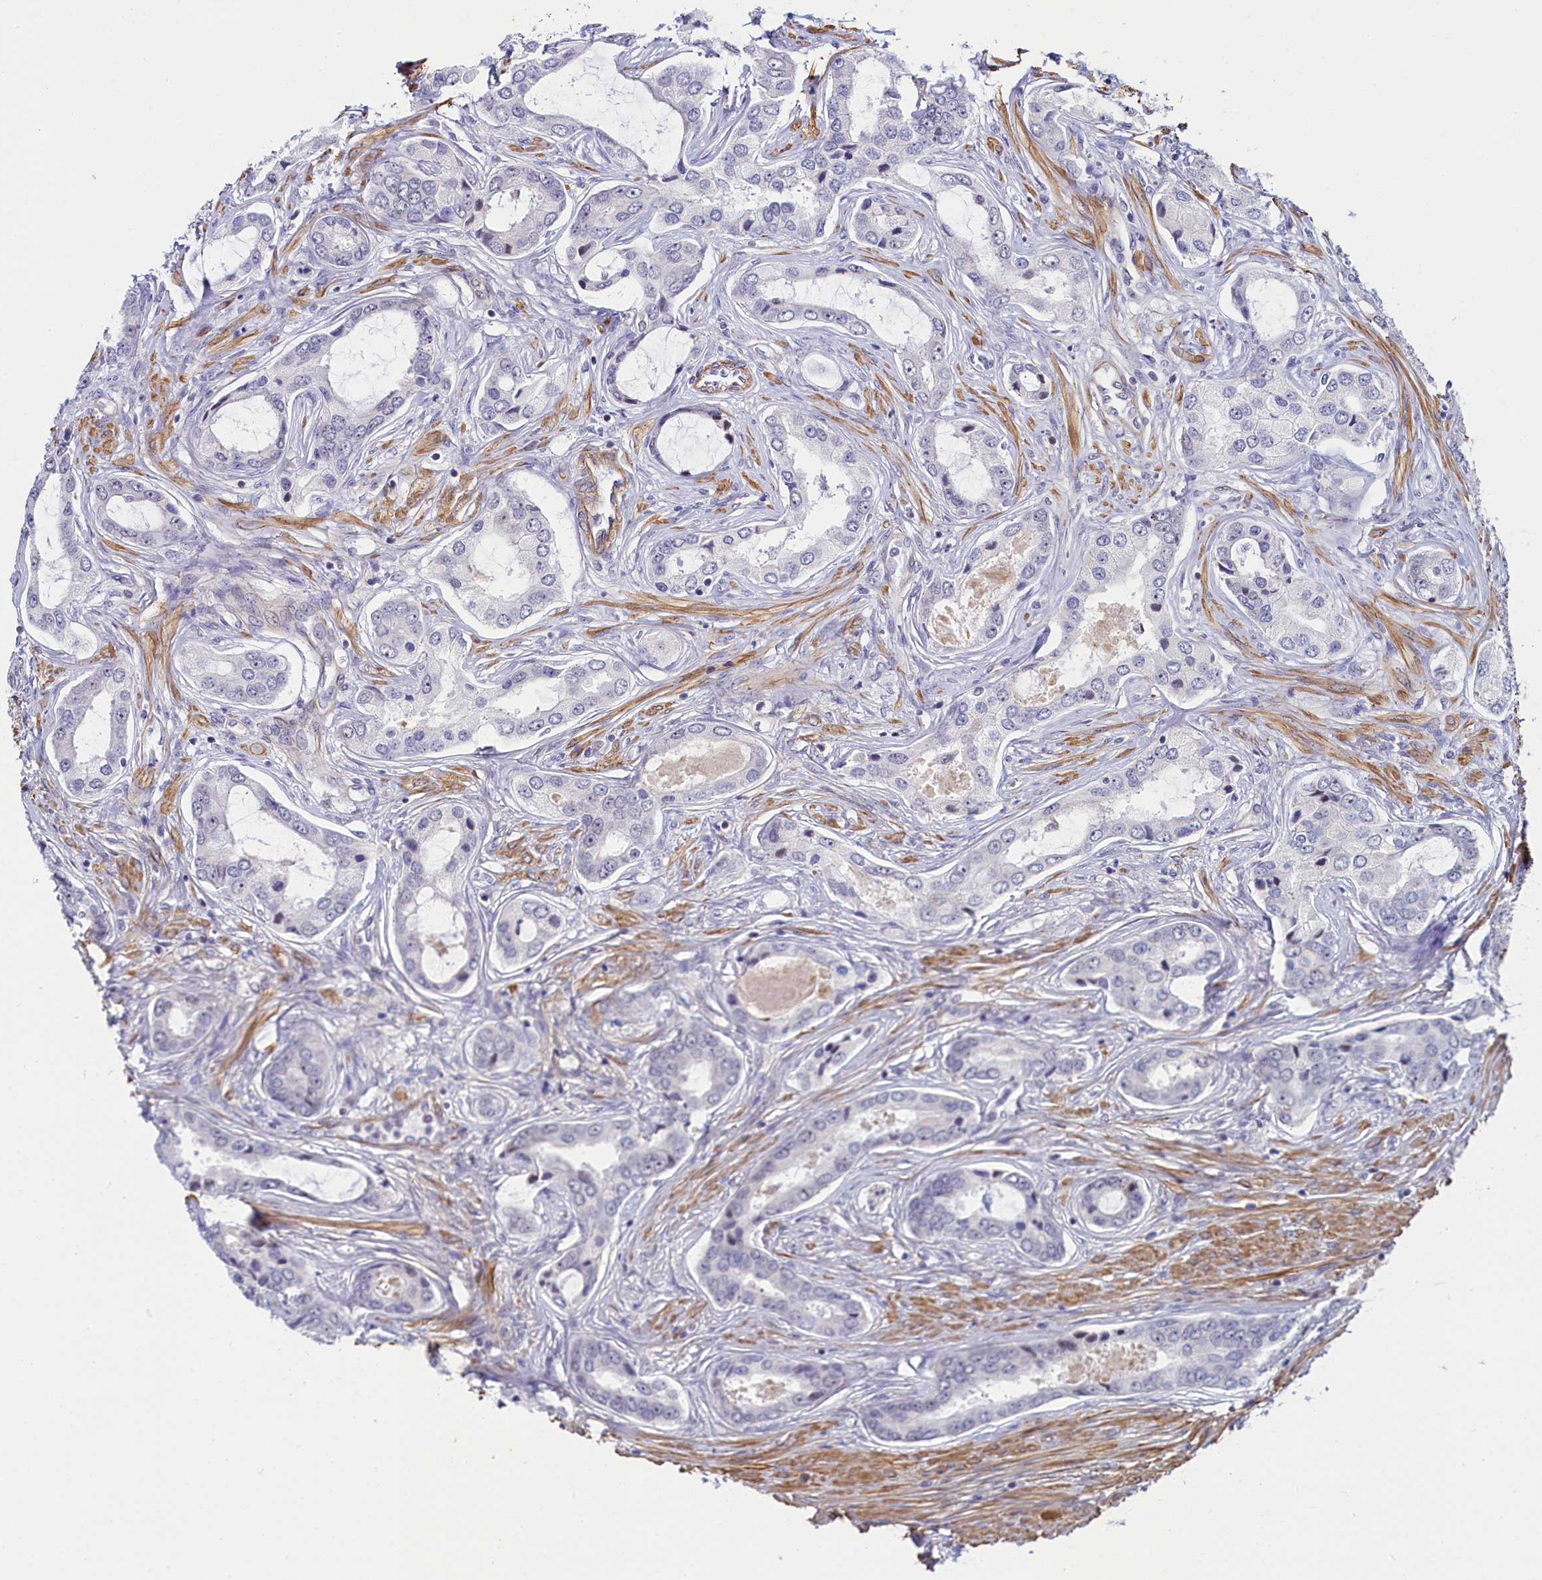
{"staining": {"intensity": "negative", "quantity": "none", "location": "none"}, "tissue": "prostate cancer", "cell_type": "Tumor cells", "image_type": "cancer", "snomed": [{"axis": "morphology", "description": "Adenocarcinoma, Low grade"}, {"axis": "topography", "description": "Prostate"}], "caption": "Prostate cancer was stained to show a protein in brown. There is no significant staining in tumor cells.", "gene": "INTS14", "patient": {"sex": "male", "age": 68}}